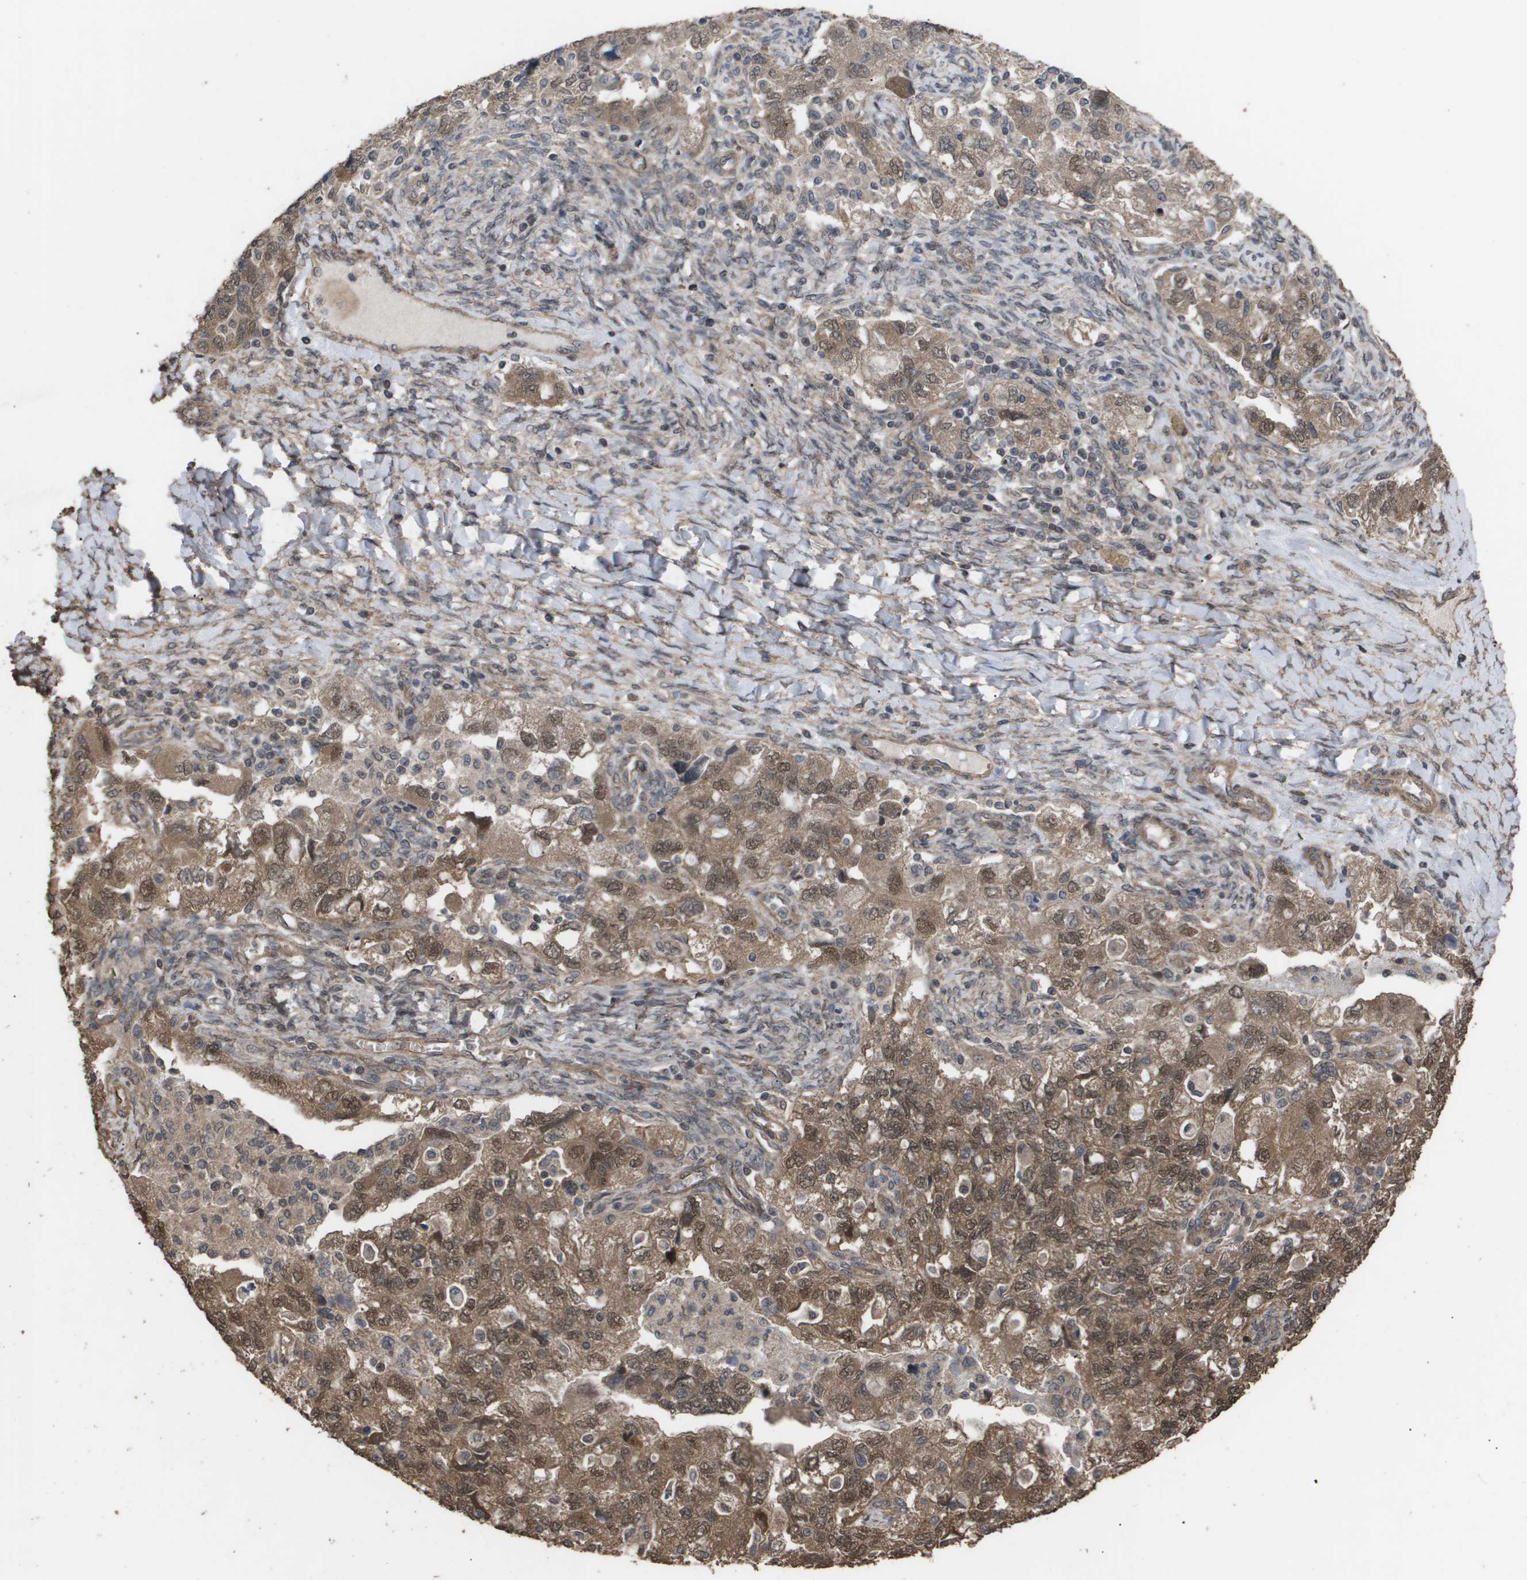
{"staining": {"intensity": "moderate", "quantity": ">75%", "location": "cytoplasmic/membranous,nuclear"}, "tissue": "ovarian cancer", "cell_type": "Tumor cells", "image_type": "cancer", "snomed": [{"axis": "morphology", "description": "Carcinoma, NOS"}, {"axis": "morphology", "description": "Cystadenocarcinoma, serous, NOS"}, {"axis": "topography", "description": "Ovary"}], "caption": "Immunohistochemical staining of human ovarian carcinoma shows medium levels of moderate cytoplasmic/membranous and nuclear staining in approximately >75% of tumor cells. (DAB (3,3'-diaminobenzidine) IHC with brightfield microscopy, high magnification).", "gene": "CUL5", "patient": {"sex": "female", "age": 69}}